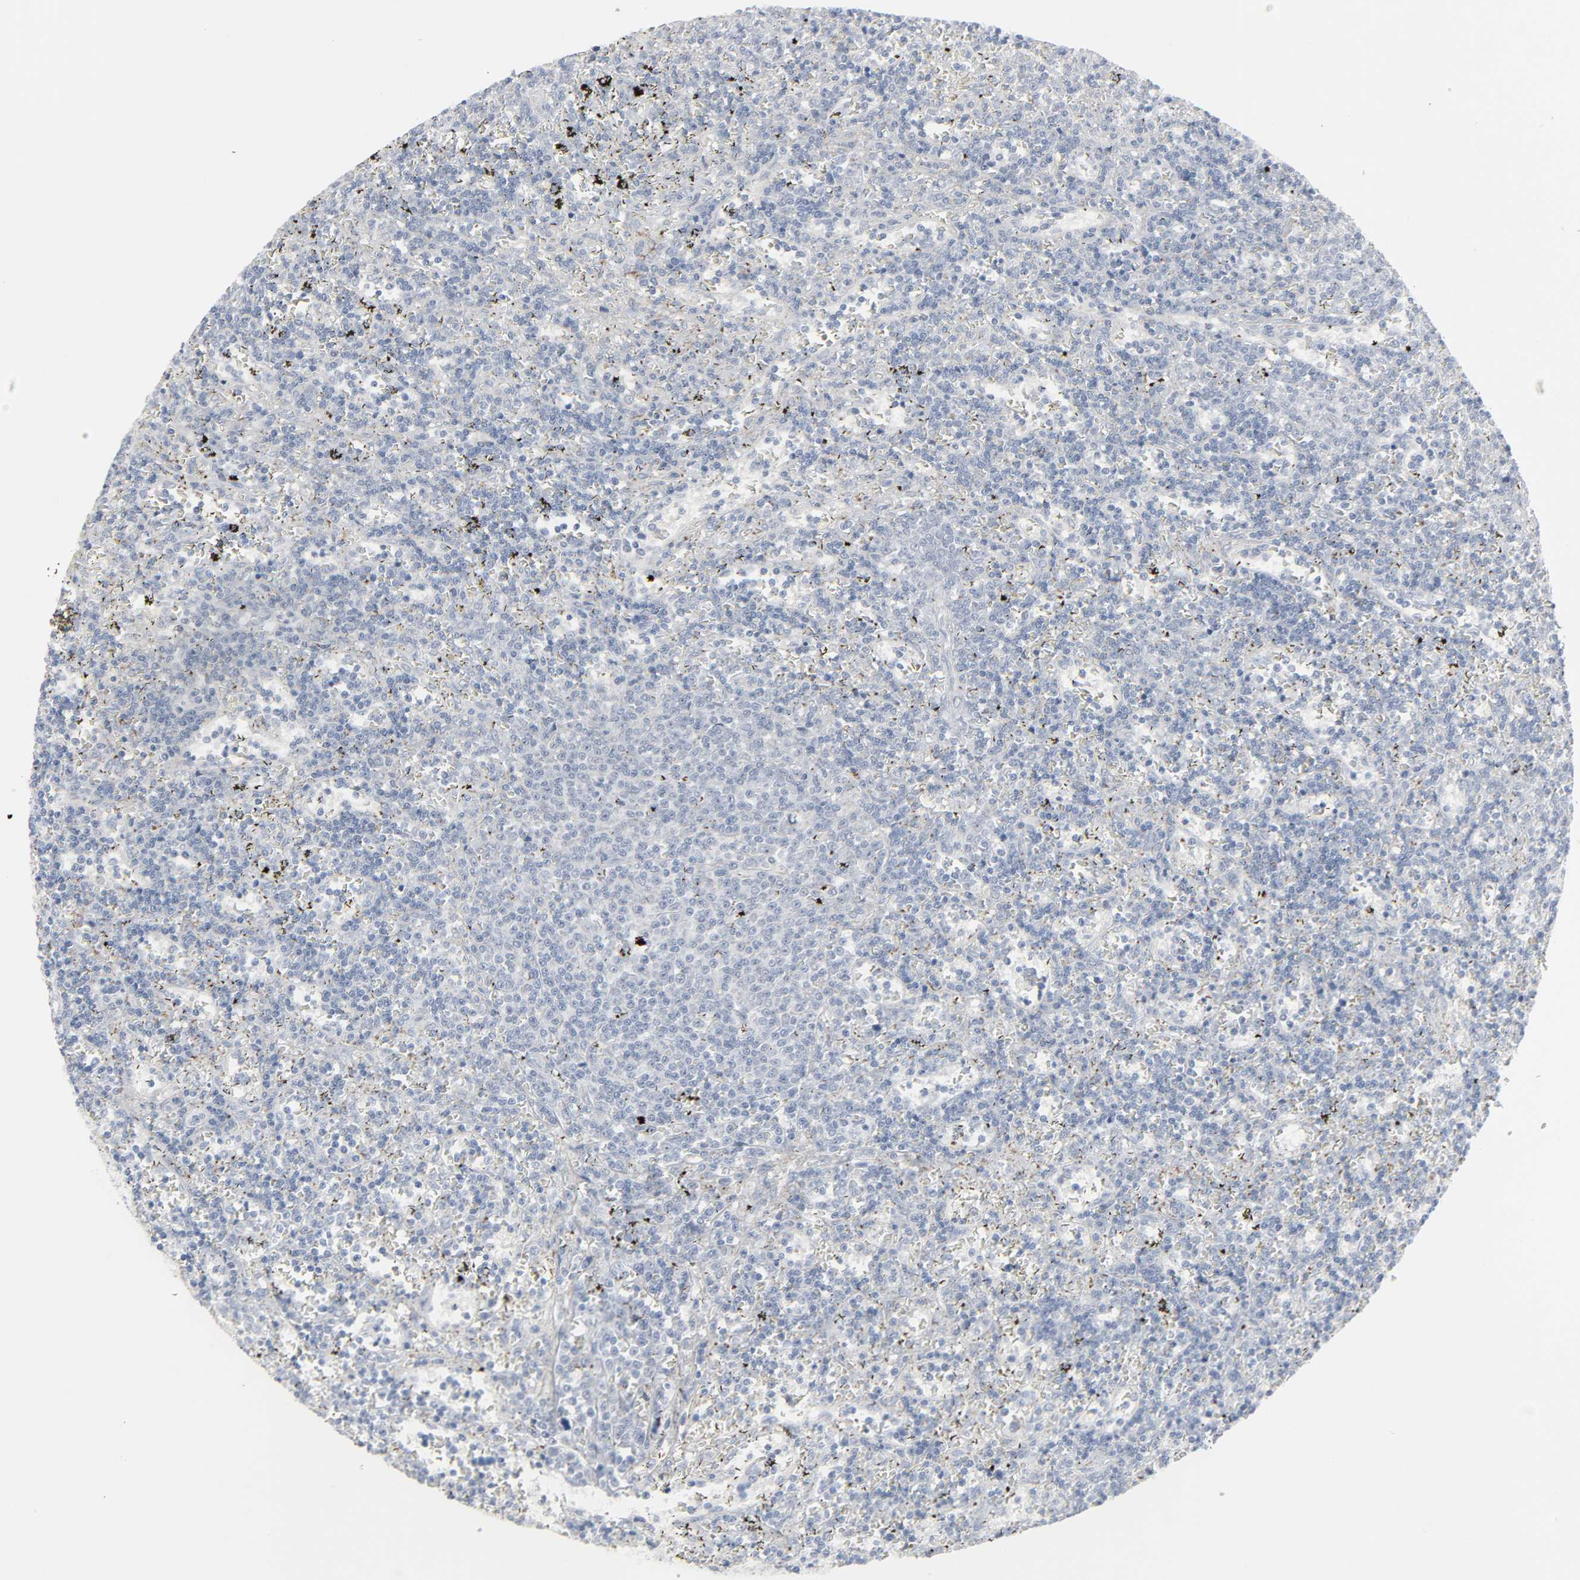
{"staining": {"intensity": "negative", "quantity": "none", "location": "none"}, "tissue": "lymphoma", "cell_type": "Tumor cells", "image_type": "cancer", "snomed": [{"axis": "morphology", "description": "Malignant lymphoma, non-Hodgkin's type, Low grade"}, {"axis": "topography", "description": "Spleen"}], "caption": "A high-resolution photomicrograph shows immunohistochemistry staining of lymphoma, which demonstrates no significant staining in tumor cells.", "gene": "NEUROD1", "patient": {"sex": "male", "age": 60}}